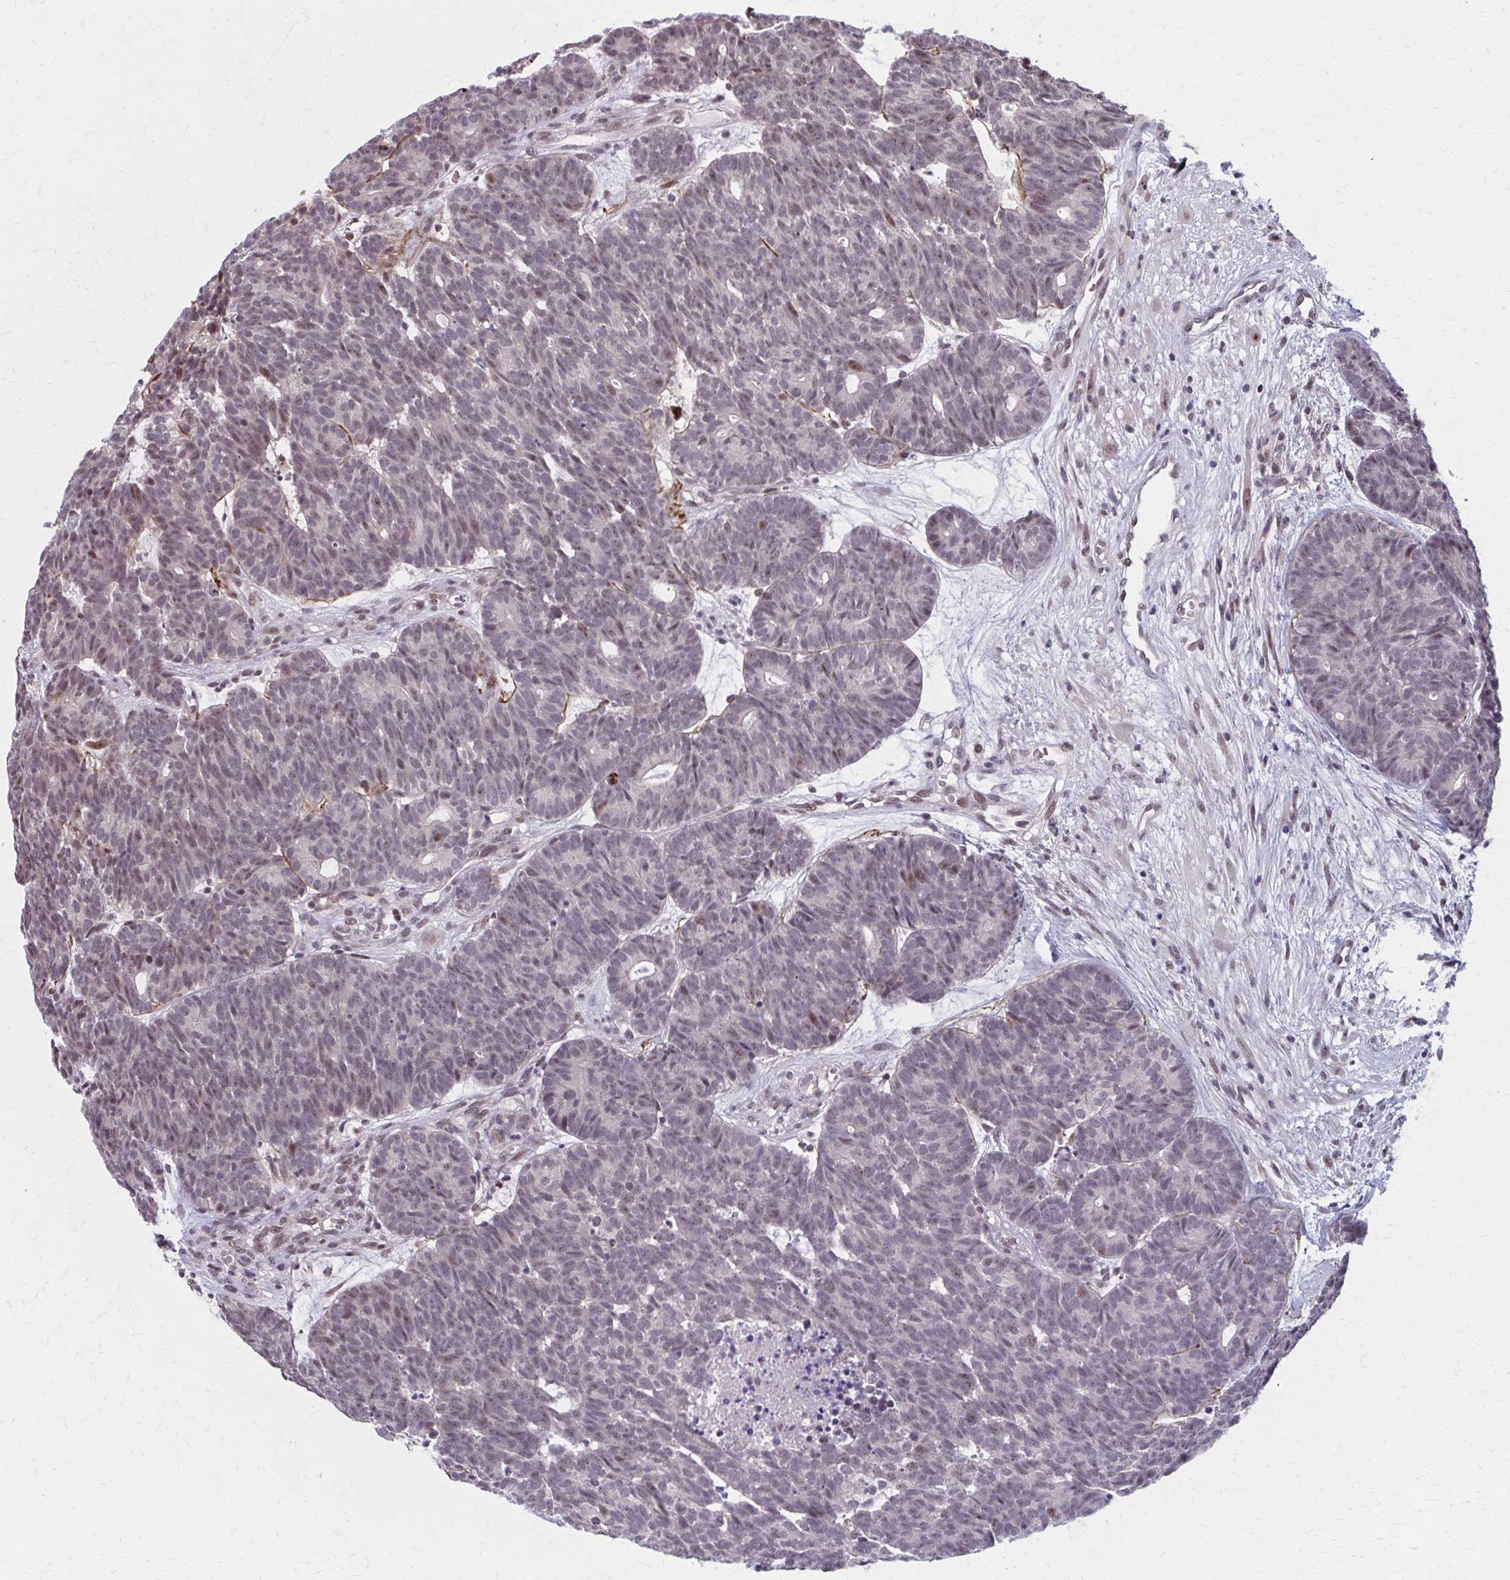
{"staining": {"intensity": "weak", "quantity": "25%-75%", "location": "nuclear"}, "tissue": "head and neck cancer", "cell_type": "Tumor cells", "image_type": "cancer", "snomed": [{"axis": "morphology", "description": "Adenocarcinoma, NOS"}, {"axis": "topography", "description": "Head-Neck"}], "caption": "Head and neck adenocarcinoma stained with a protein marker displays weak staining in tumor cells.", "gene": "SETBP1", "patient": {"sex": "female", "age": 81}}